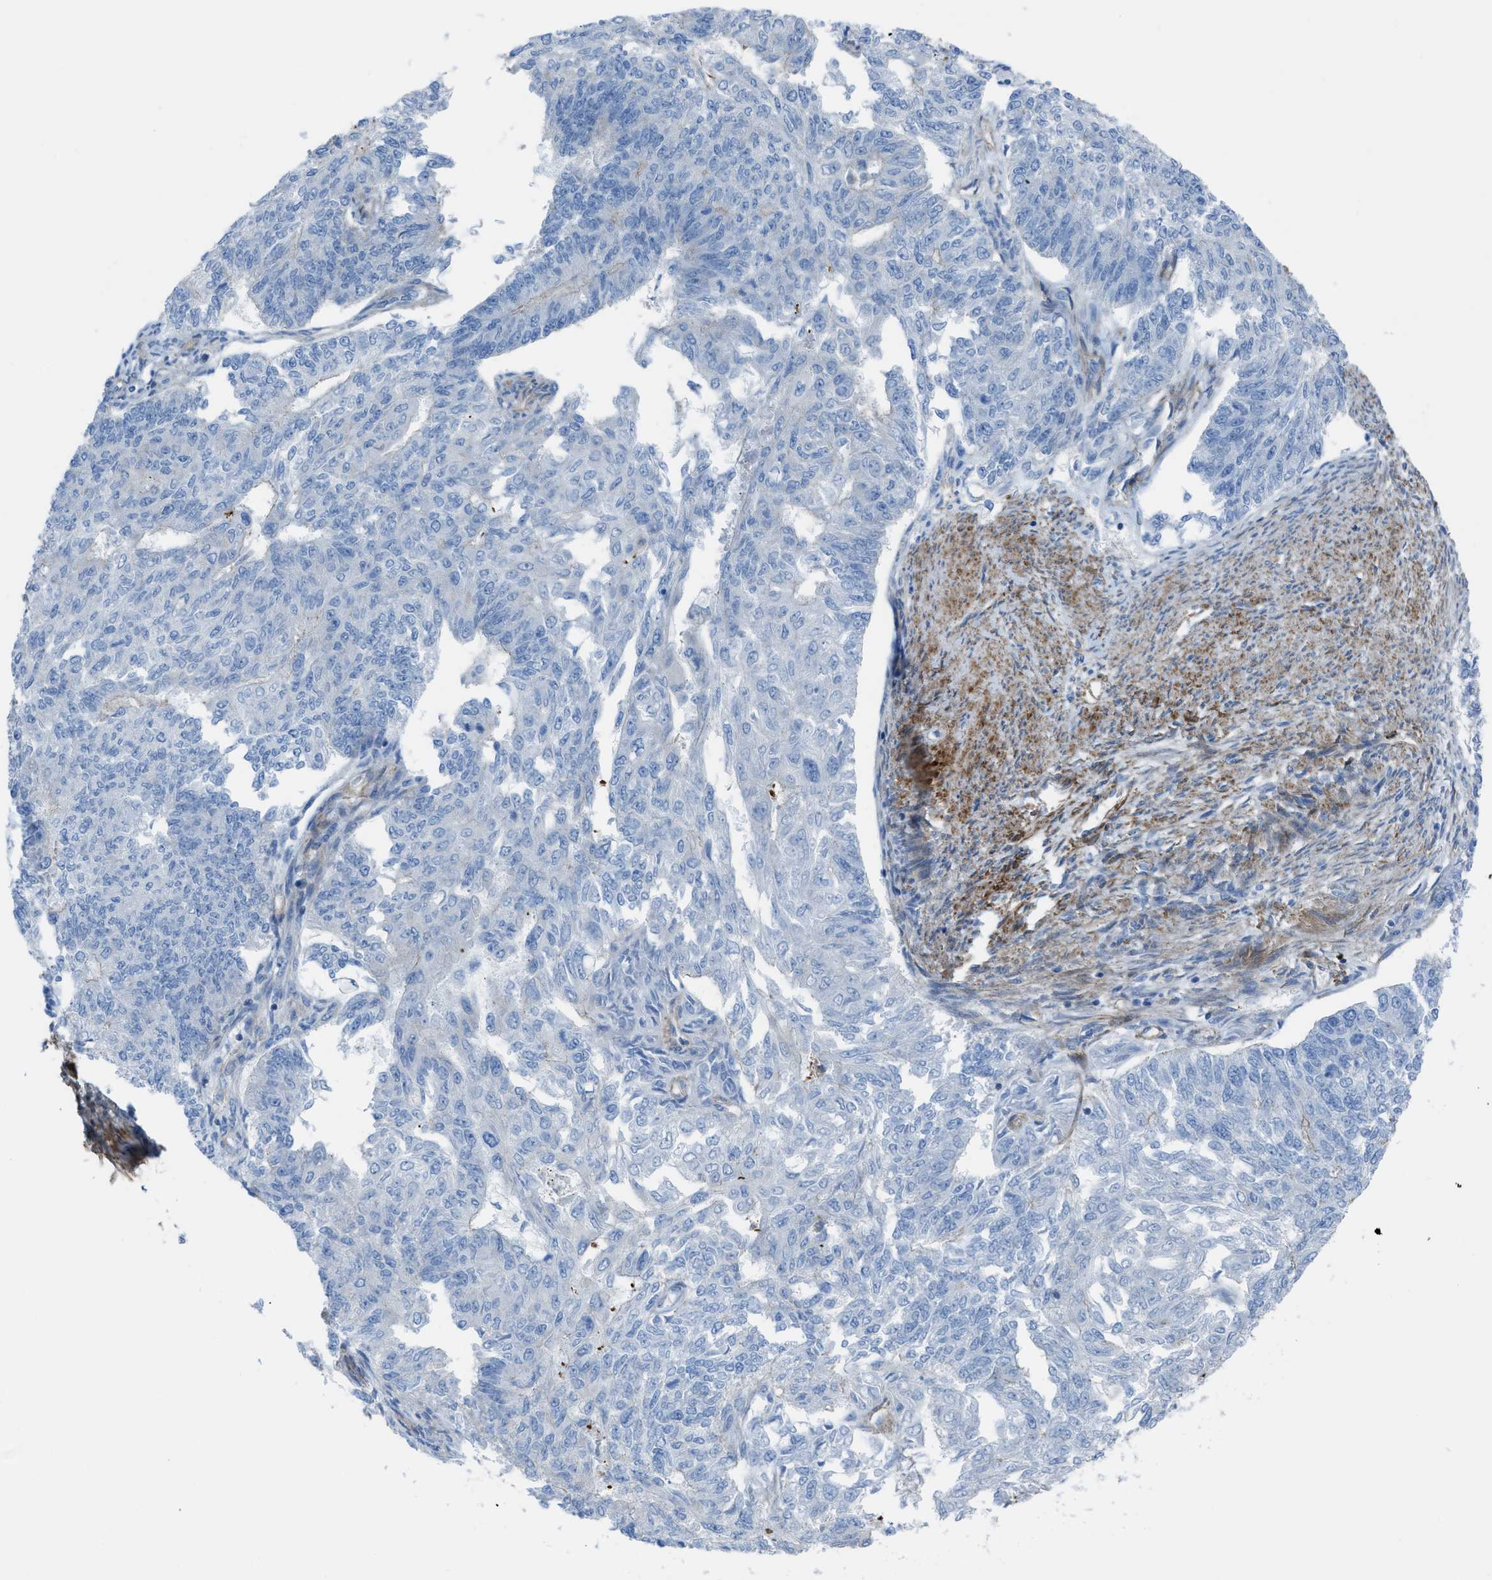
{"staining": {"intensity": "negative", "quantity": "none", "location": "none"}, "tissue": "endometrial cancer", "cell_type": "Tumor cells", "image_type": "cancer", "snomed": [{"axis": "morphology", "description": "Adenocarcinoma, NOS"}, {"axis": "topography", "description": "Endometrium"}], "caption": "An immunohistochemistry histopathology image of endometrial cancer is shown. There is no staining in tumor cells of endometrial cancer. (DAB IHC, high magnification).", "gene": "KCNH7", "patient": {"sex": "female", "age": 32}}